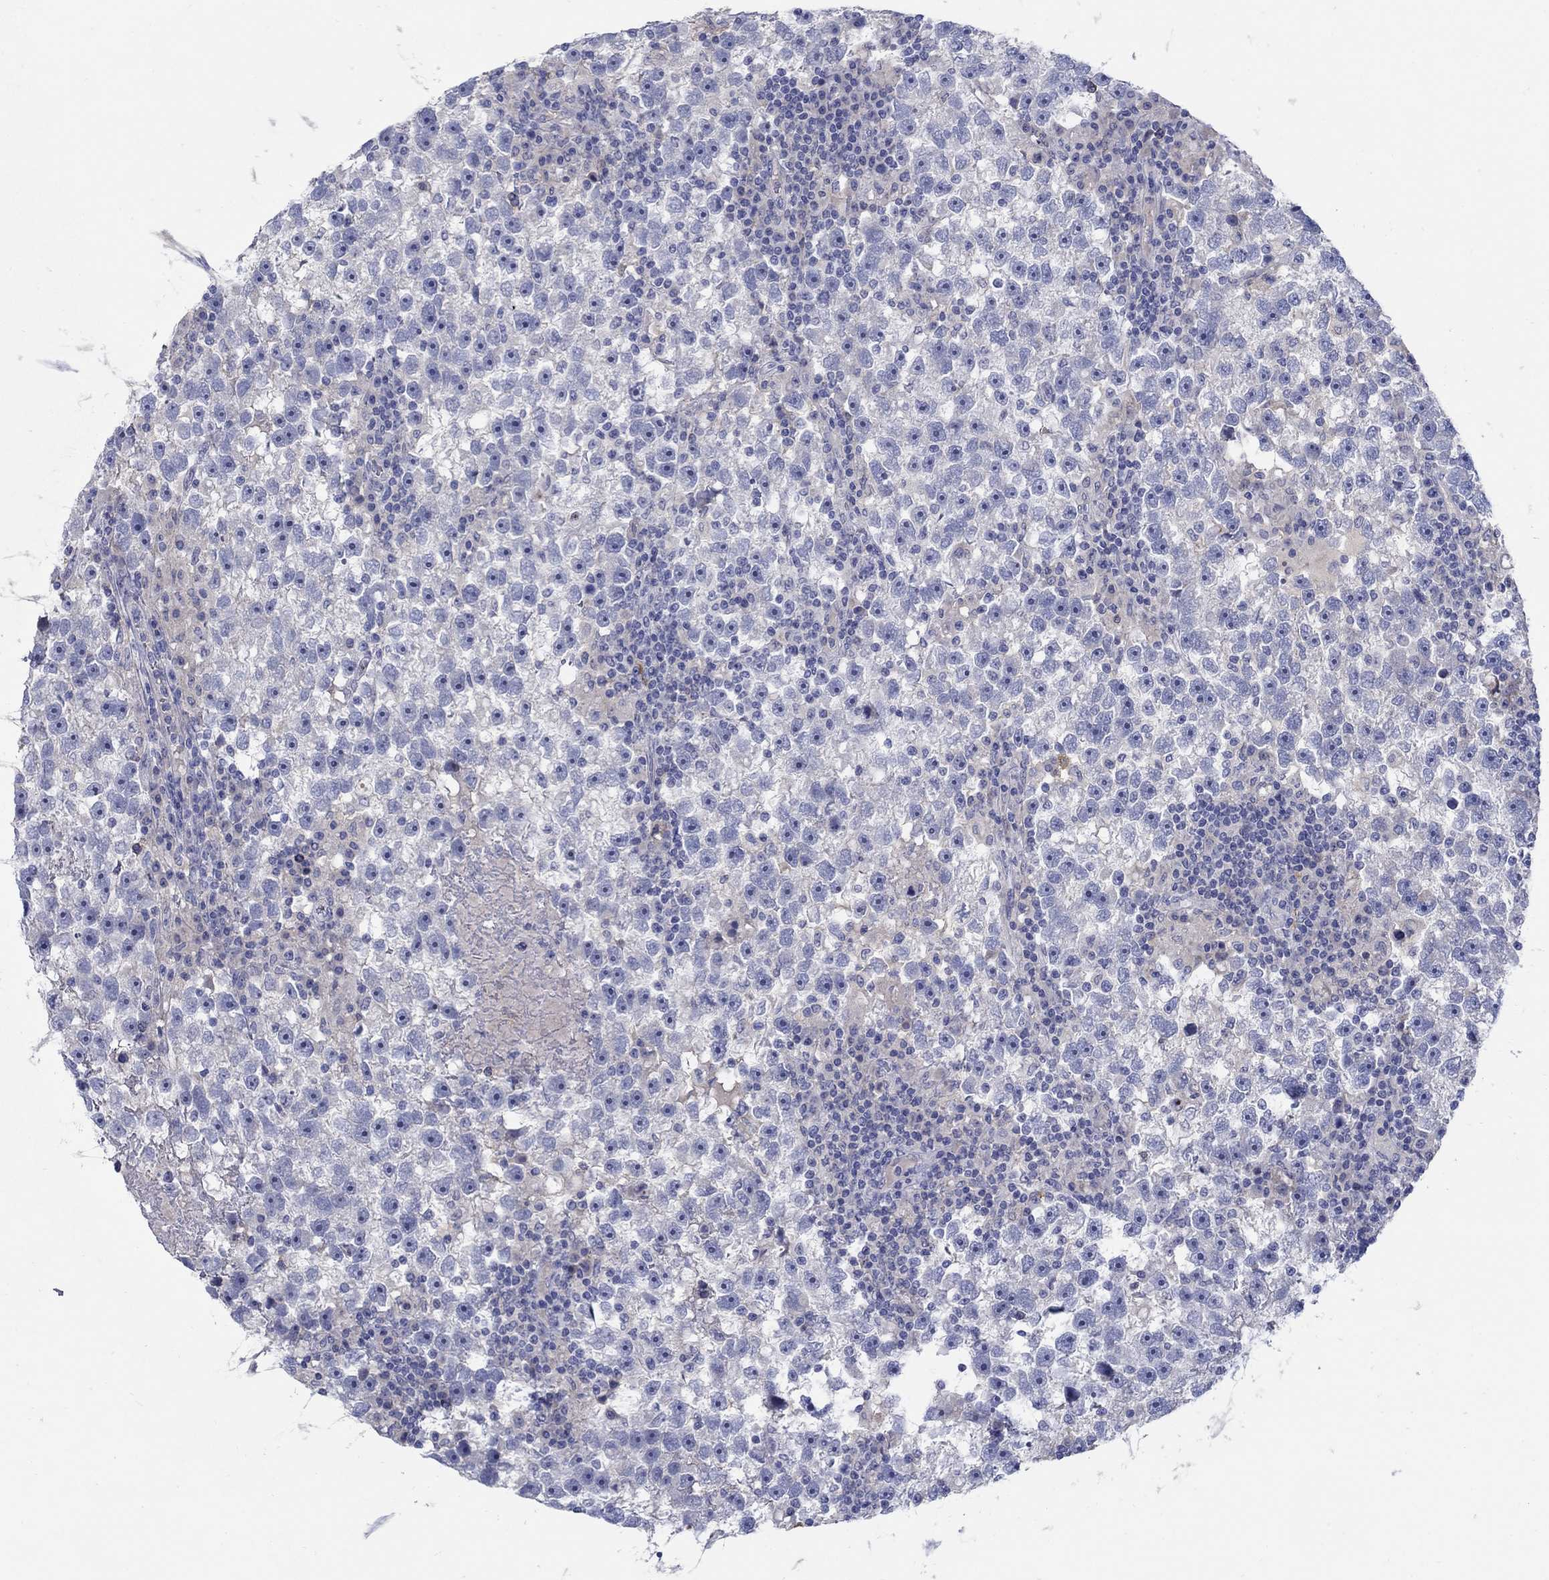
{"staining": {"intensity": "negative", "quantity": "none", "location": "none"}, "tissue": "testis cancer", "cell_type": "Tumor cells", "image_type": "cancer", "snomed": [{"axis": "morphology", "description": "Seminoma, NOS"}, {"axis": "topography", "description": "Testis"}], "caption": "A high-resolution histopathology image shows immunohistochemistry staining of seminoma (testis), which reveals no significant staining in tumor cells.", "gene": "REEP2", "patient": {"sex": "male", "age": 47}}